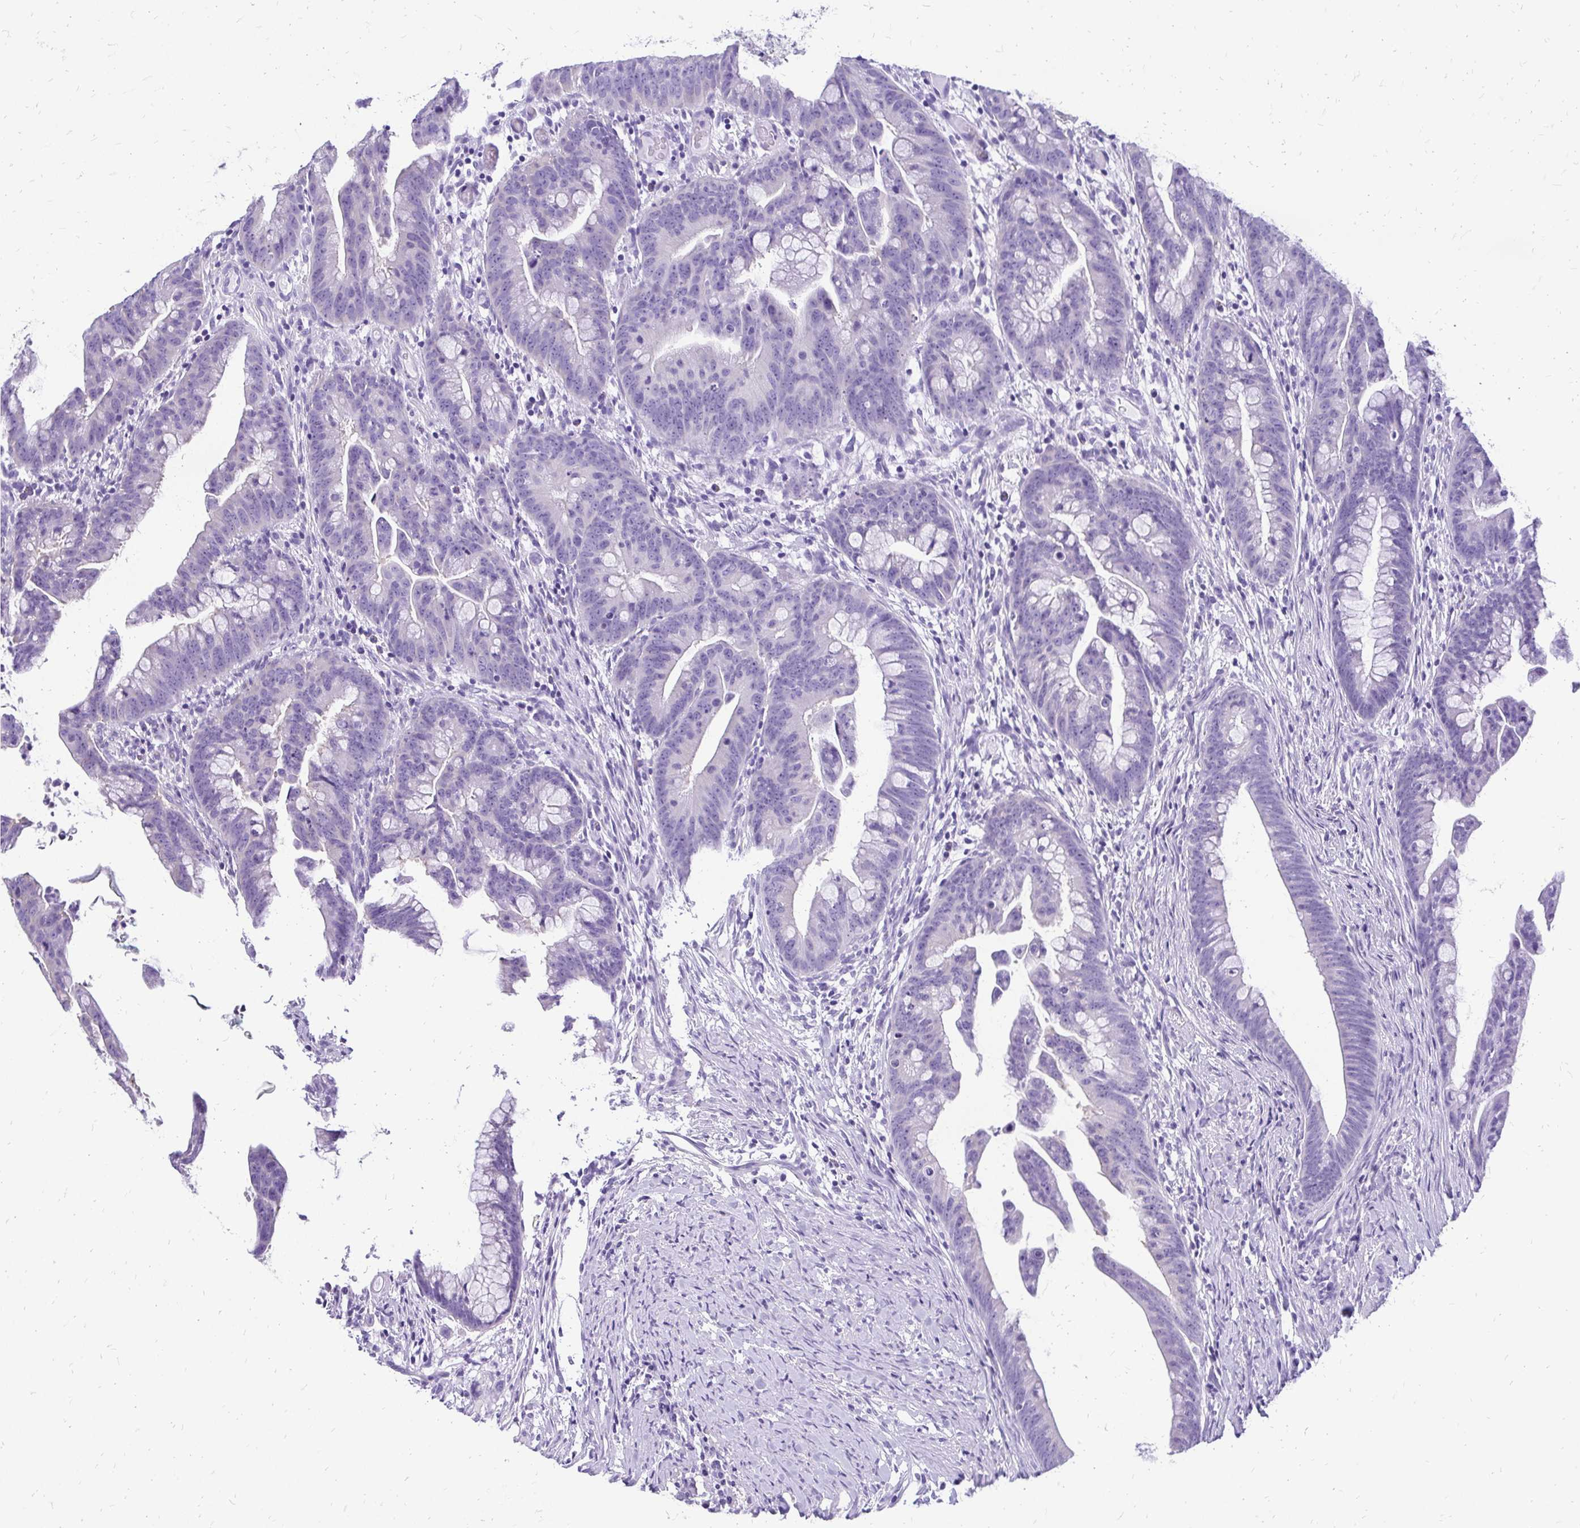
{"staining": {"intensity": "negative", "quantity": "none", "location": "none"}, "tissue": "colorectal cancer", "cell_type": "Tumor cells", "image_type": "cancer", "snomed": [{"axis": "morphology", "description": "Adenocarcinoma, NOS"}, {"axis": "topography", "description": "Colon"}], "caption": "A high-resolution micrograph shows immunohistochemistry (IHC) staining of colorectal cancer (adenocarcinoma), which exhibits no significant staining in tumor cells.", "gene": "SLC32A1", "patient": {"sex": "male", "age": 62}}